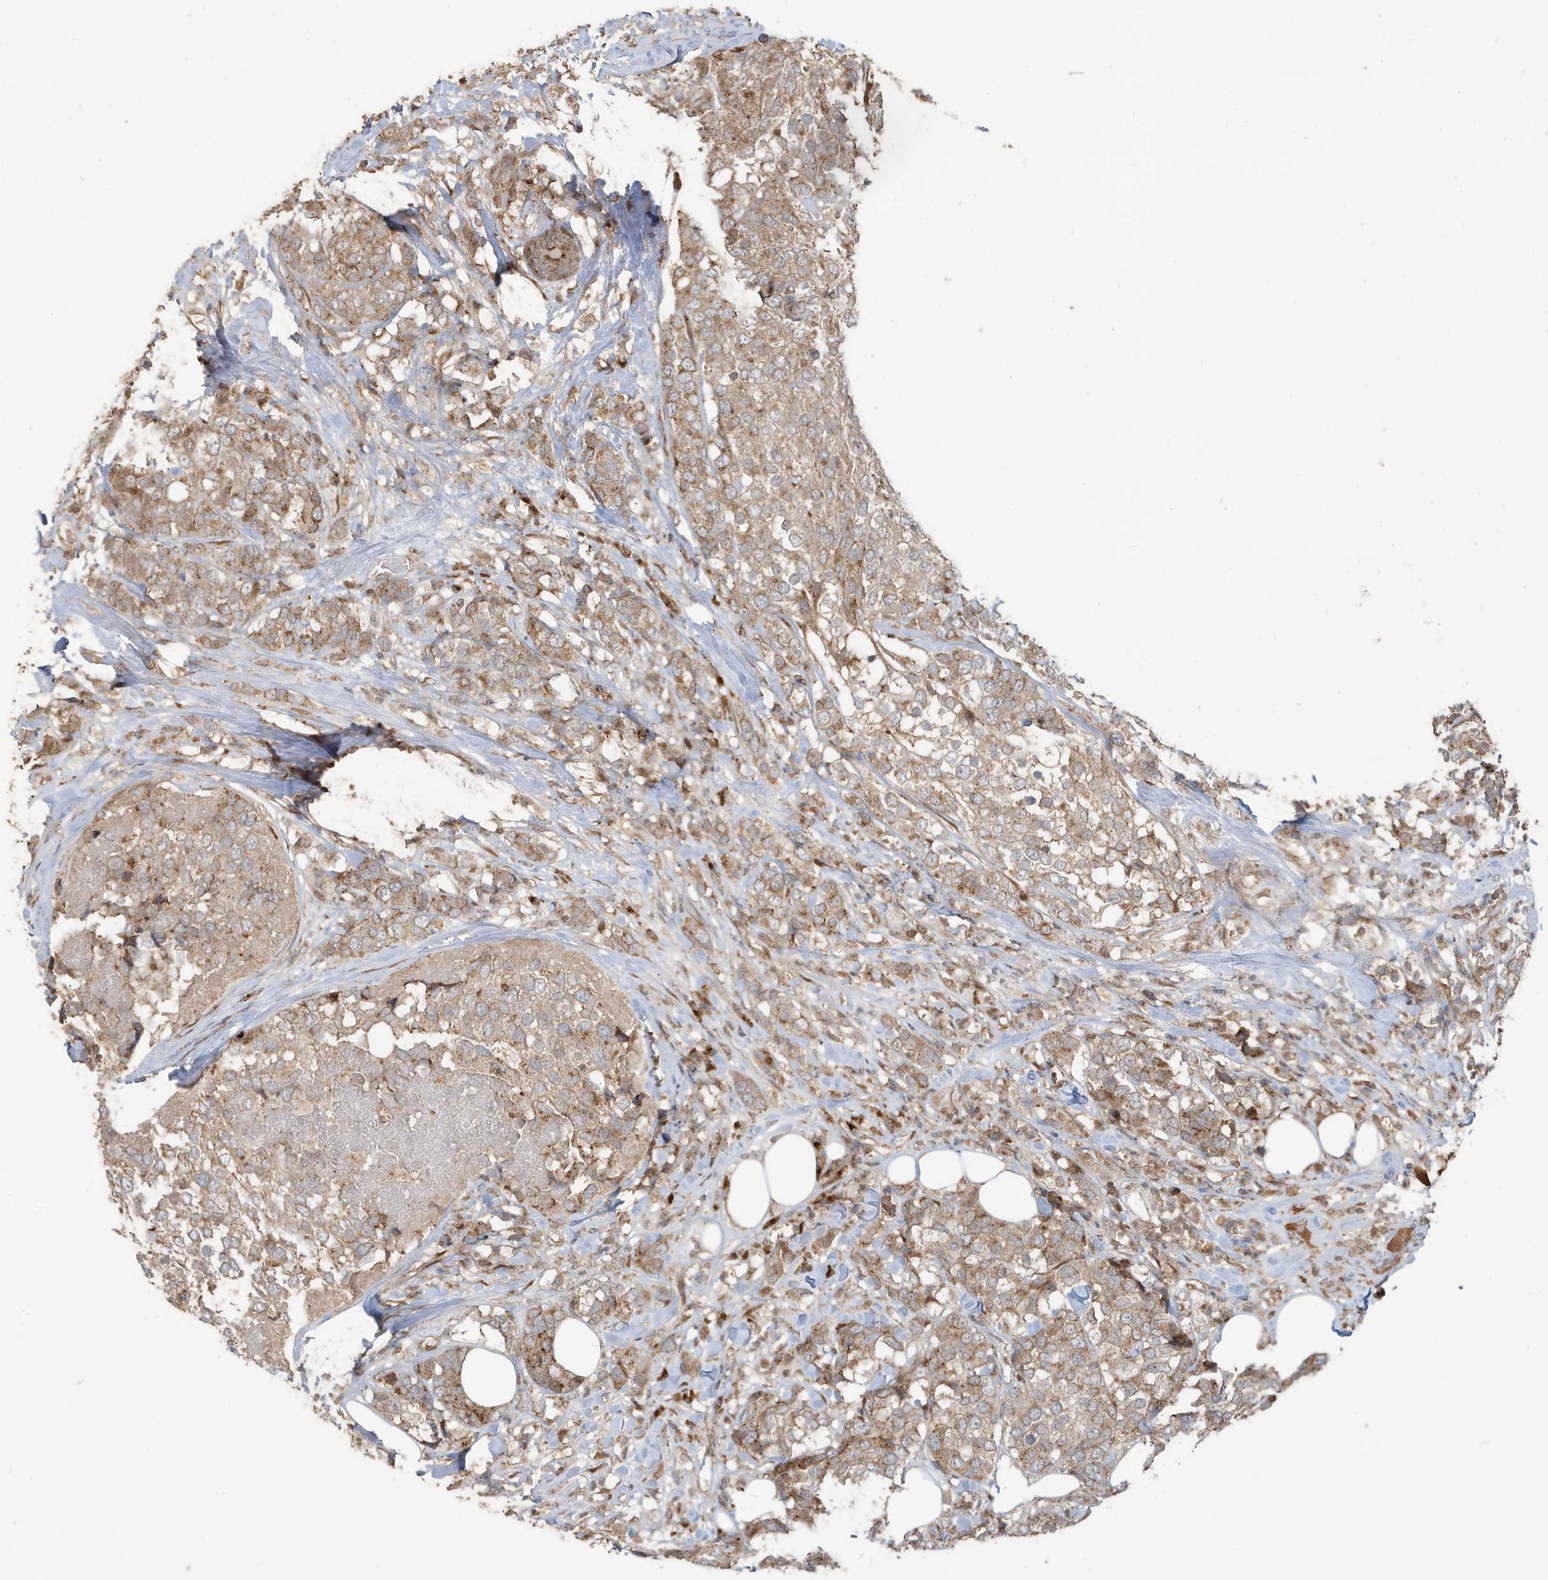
{"staining": {"intensity": "moderate", "quantity": ">75%", "location": "cytoplasmic/membranous"}, "tissue": "breast cancer", "cell_type": "Tumor cells", "image_type": "cancer", "snomed": [{"axis": "morphology", "description": "Lobular carcinoma"}, {"axis": "topography", "description": "Breast"}], "caption": "Immunohistochemical staining of human lobular carcinoma (breast) shows moderate cytoplasmic/membranous protein staining in about >75% of tumor cells.", "gene": "RER1", "patient": {"sex": "female", "age": 59}}